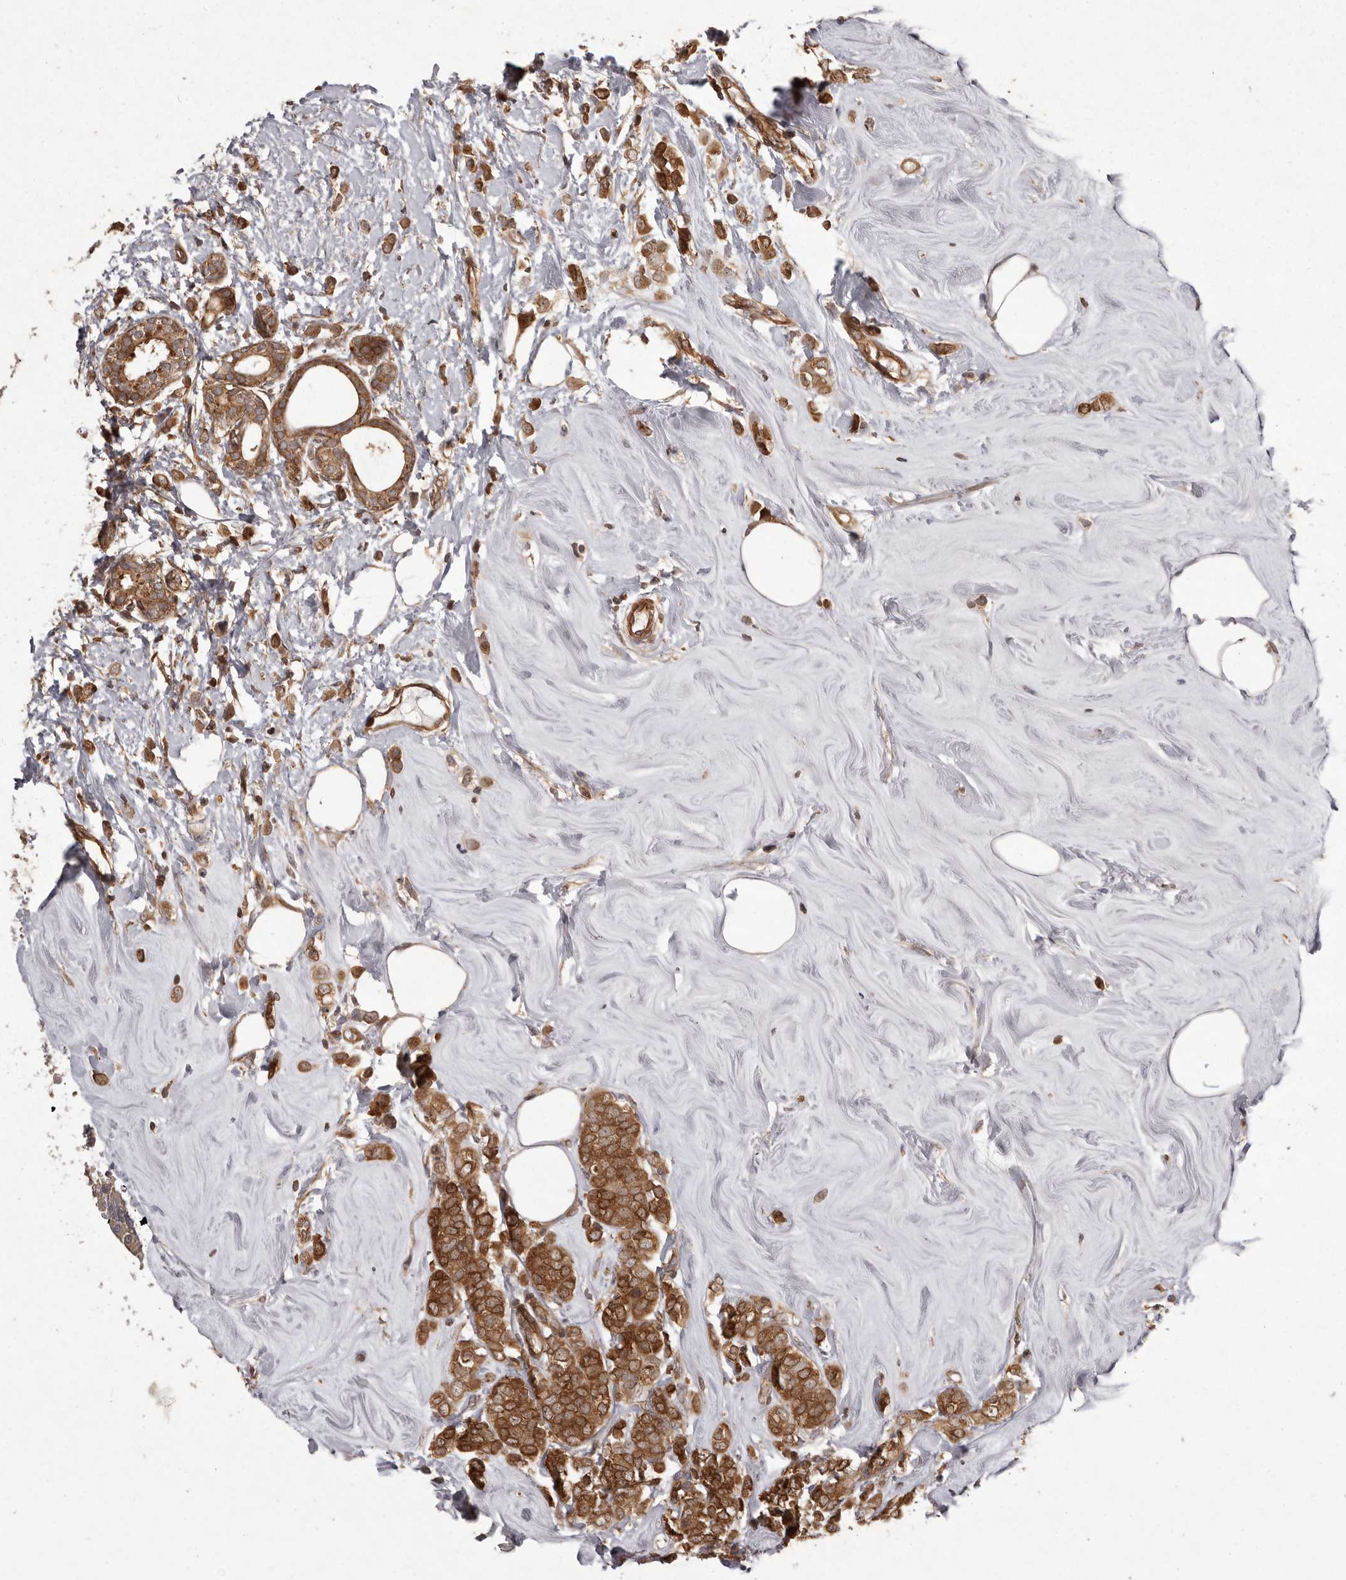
{"staining": {"intensity": "moderate", "quantity": ">75%", "location": "cytoplasmic/membranous"}, "tissue": "breast cancer", "cell_type": "Tumor cells", "image_type": "cancer", "snomed": [{"axis": "morphology", "description": "Lobular carcinoma"}, {"axis": "topography", "description": "Breast"}], "caption": "DAB immunohistochemical staining of human breast cancer demonstrates moderate cytoplasmic/membranous protein staining in about >75% of tumor cells.", "gene": "NFKBIA", "patient": {"sex": "female", "age": 47}}